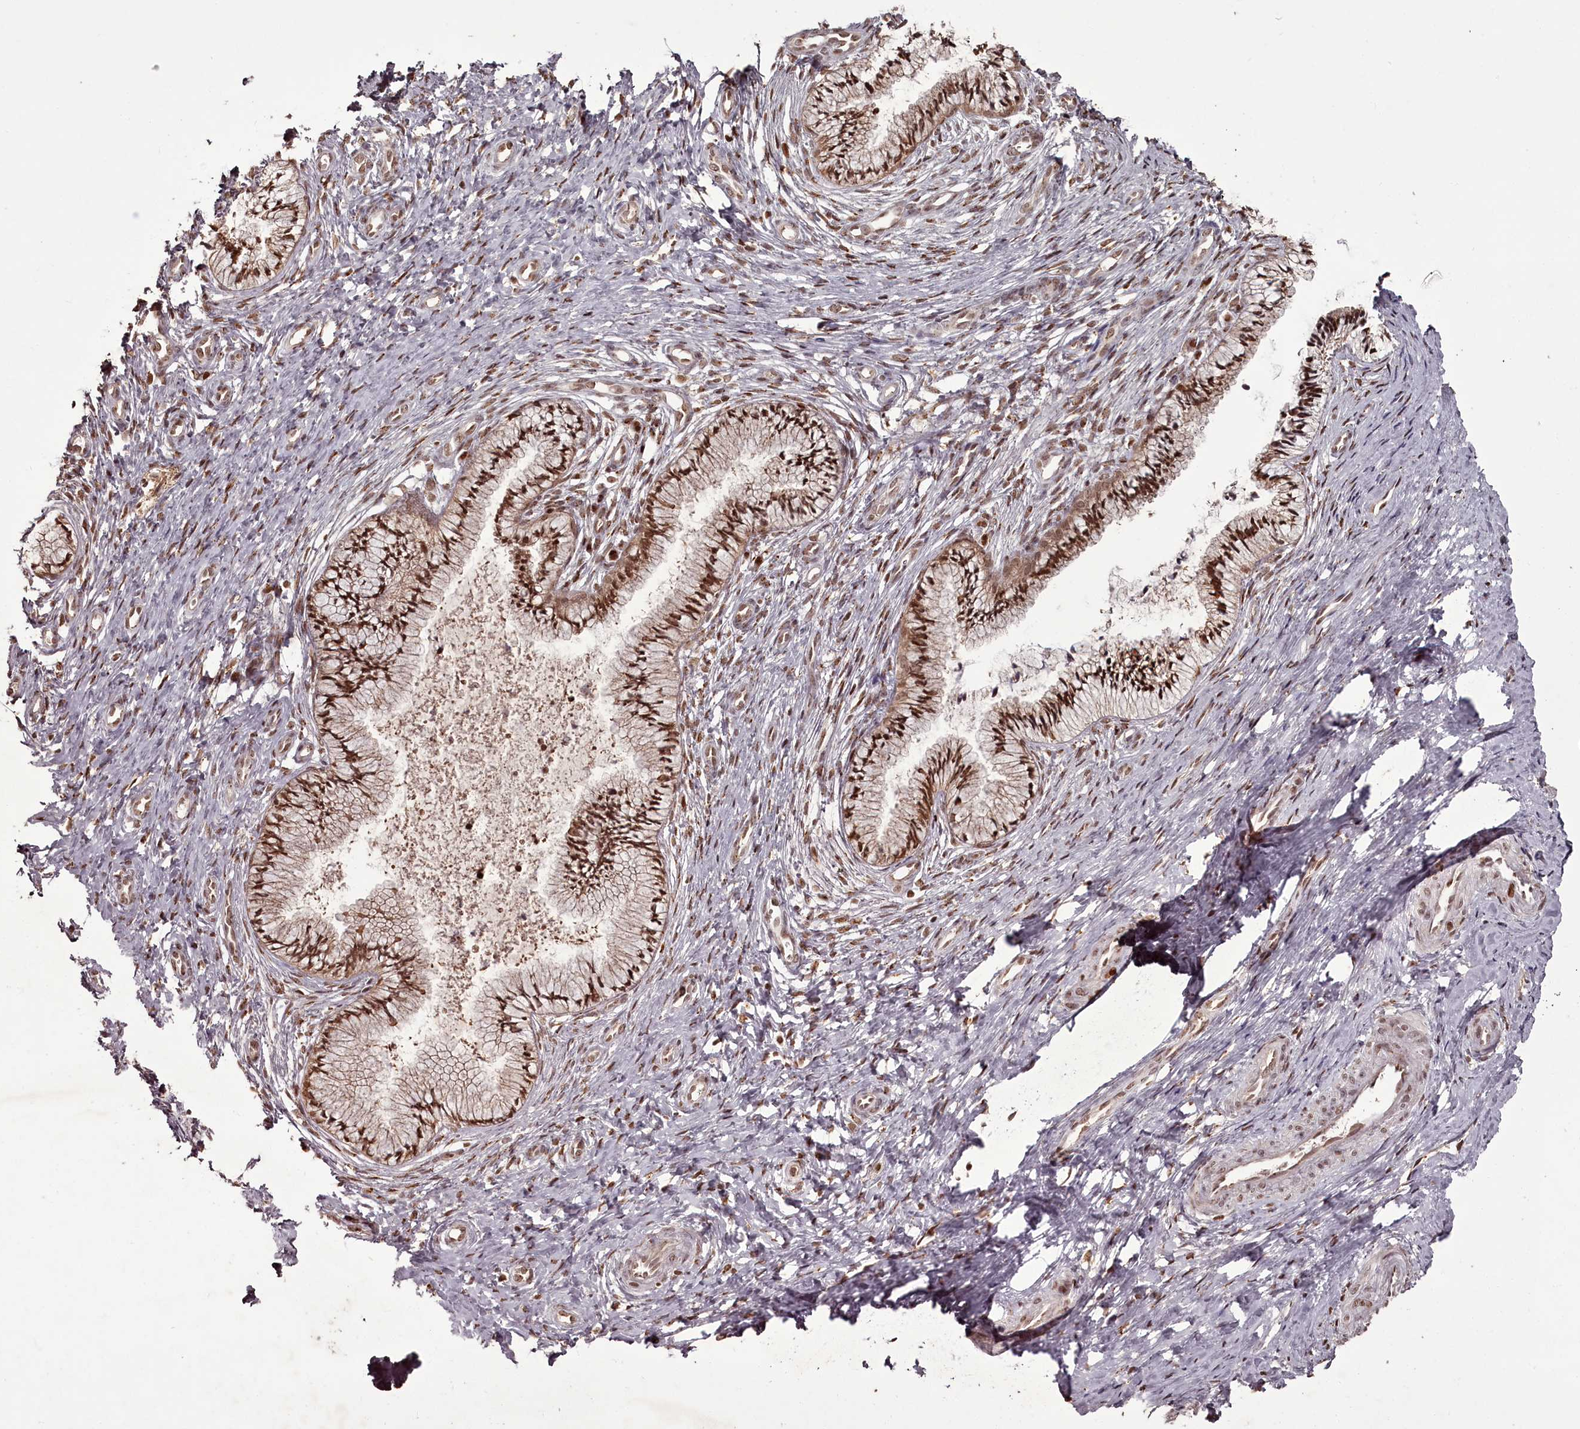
{"staining": {"intensity": "moderate", "quantity": ">75%", "location": "nuclear"}, "tissue": "cervix", "cell_type": "Glandular cells", "image_type": "normal", "snomed": [{"axis": "morphology", "description": "Normal tissue, NOS"}, {"axis": "topography", "description": "Cervix"}], "caption": "Immunohistochemistry (IHC) (DAB) staining of benign cervix demonstrates moderate nuclear protein staining in about >75% of glandular cells. (DAB (3,3'-diaminobenzidine) IHC, brown staining for protein, blue staining for nuclei).", "gene": "CEP83", "patient": {"sex": "female", "age": 36}}